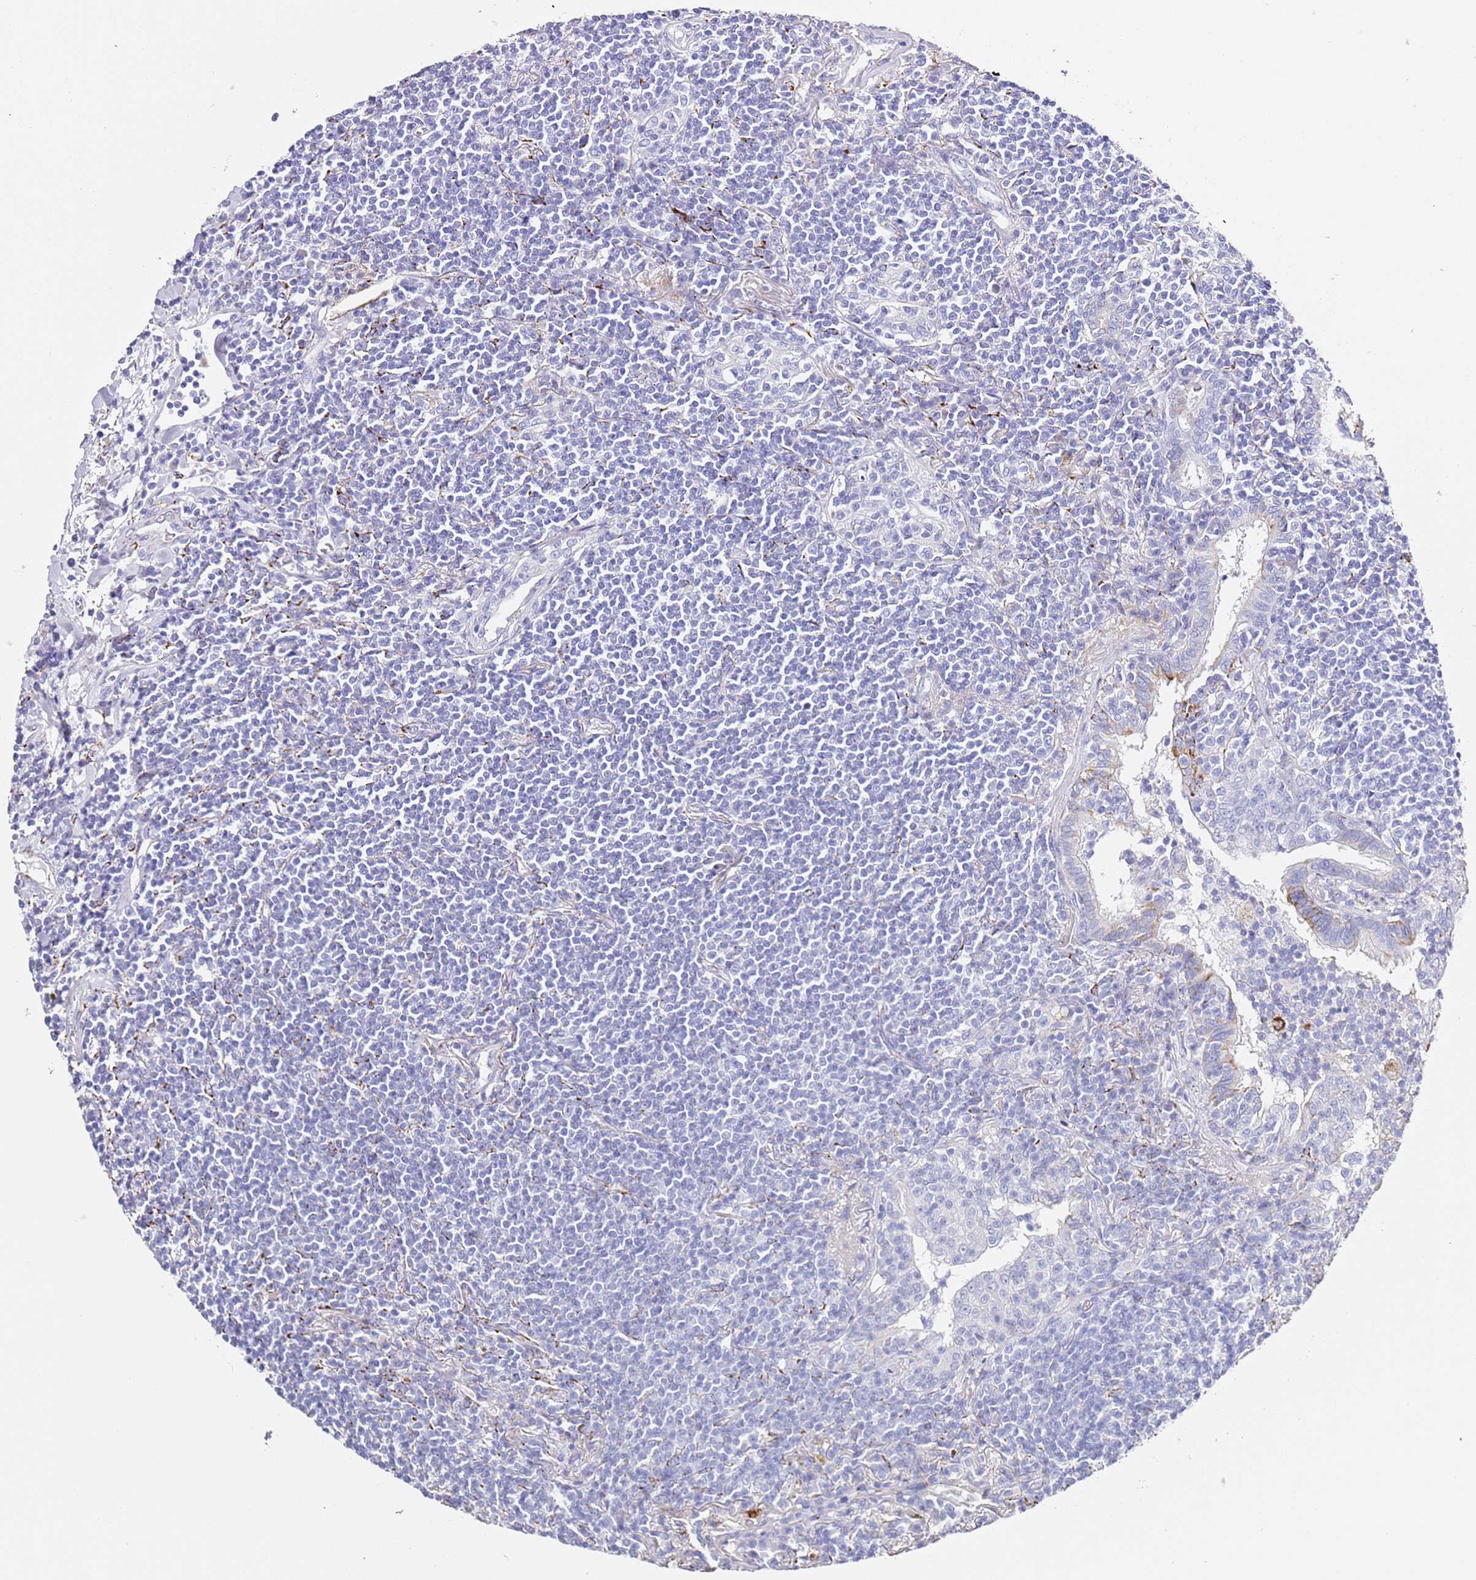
{"staining": {"intensity": "negative", "quantity": "none", "location": "none"}, "tissue": "lymphoma", "cell_type": "Tumor cells", "image_type": "cancer", "snomed": [{"axis": "morphology", "description": "Malignant lymphoma, non-Hodgkin's type, Low grade"}, {"axis": "topography", "description": "Lung"}], "caption": "Histopathology image shows no protein positivity in tumor cells of low-grade malignant lymphoma, non-Hodgkin's type tissue. Brightfield microscopy of IHC stained with DAB (3,3'-diaminobenzidine) (brown) and hematoxylin (blue), captured at high magnification.", "gene": "PTBP2", "patient": {"sex": "female", "age": 71}}